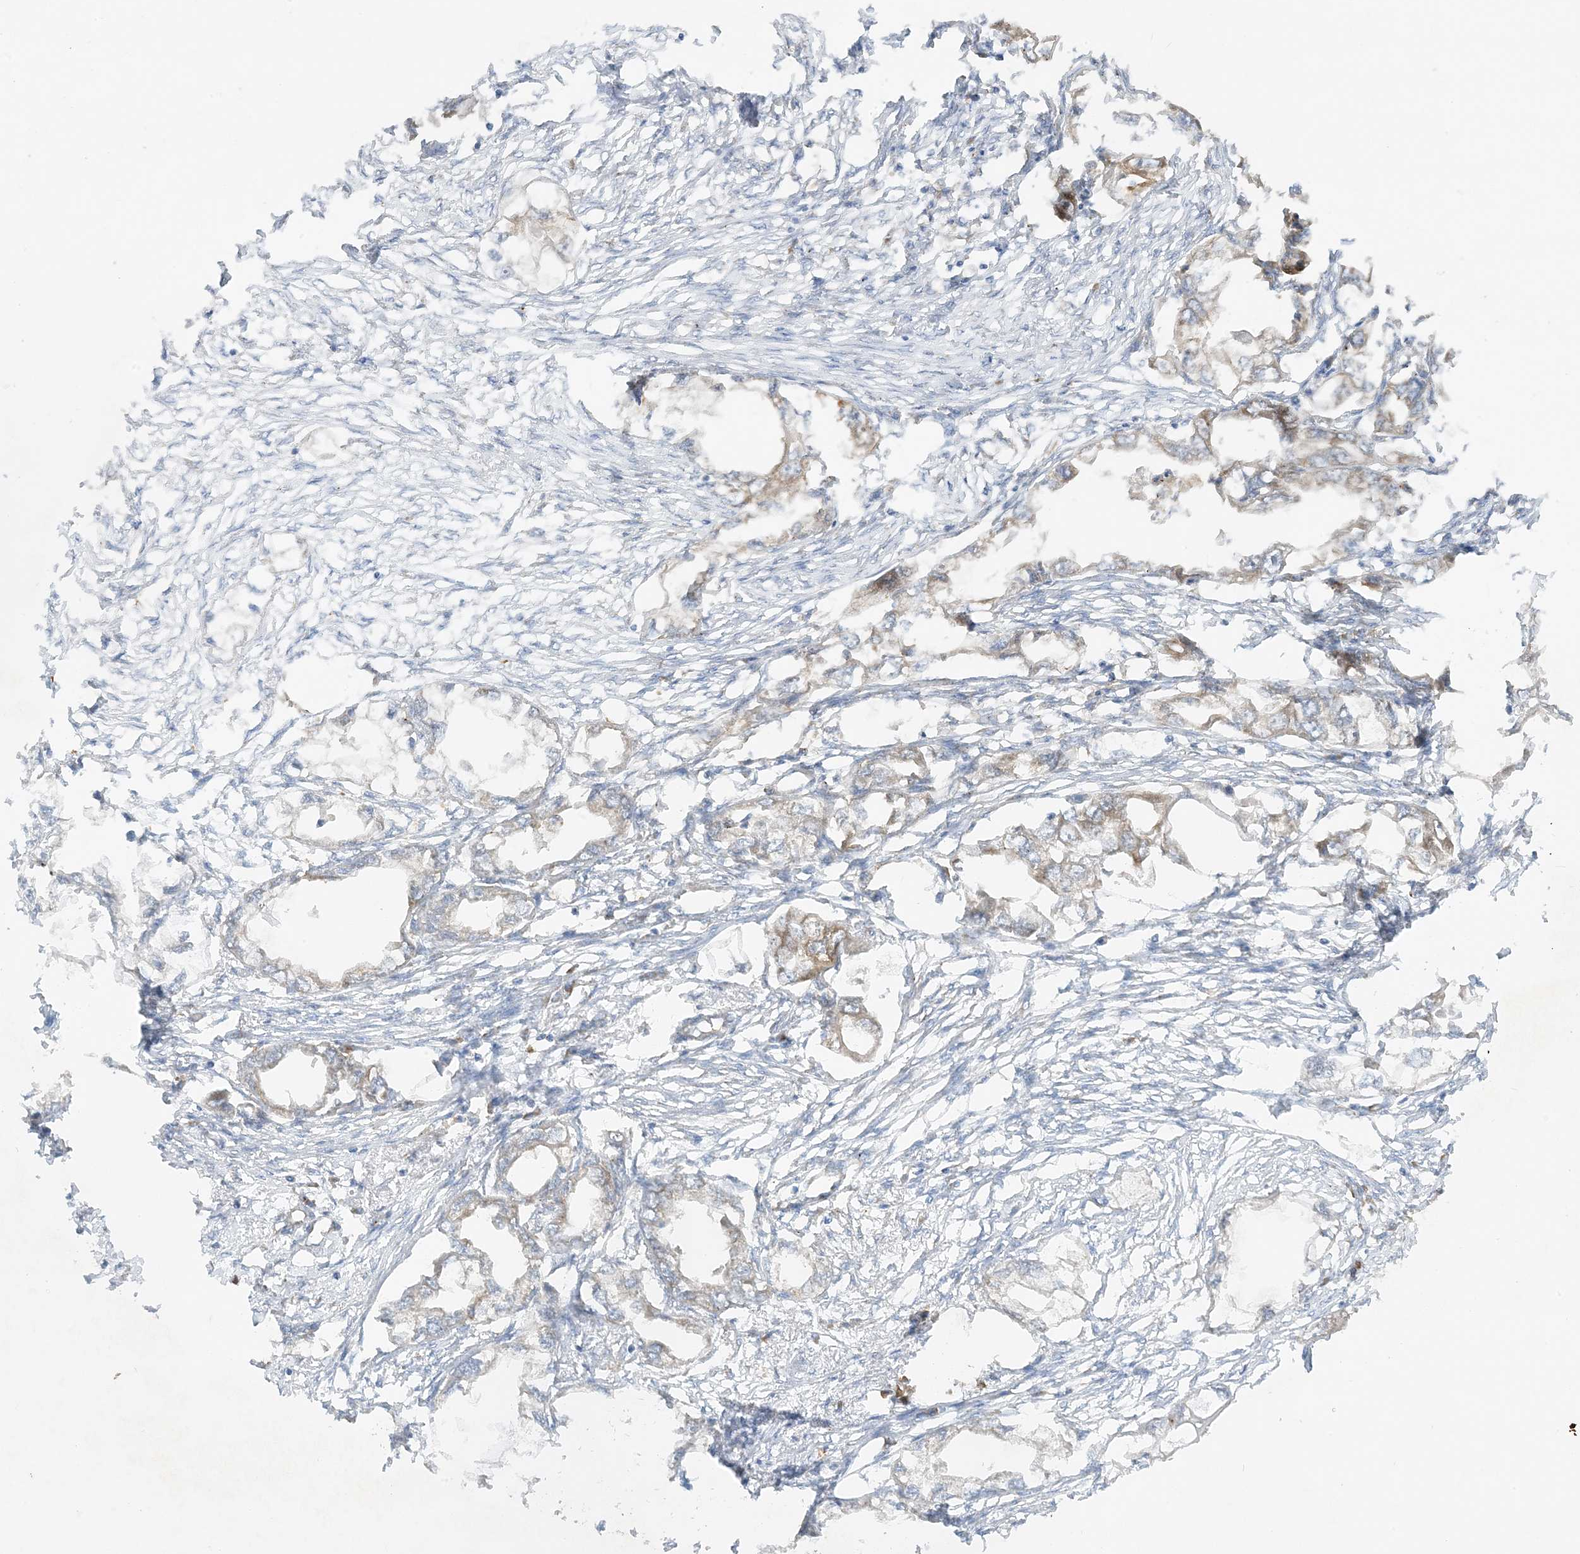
{"staining": {"intensity": "weak", "quantity": "<25%", "location": "cytoplasmic/membranous"}, "tissue": "endometrial cancer", "cell_type": "Tumor cells", "image_type": "cancer", "snomed": [{"axis": "morphology", "description": "Adenocarcinoma, NOS"}, {"axis": "morphology", "description": "Adenocarcinoma, metastatic, NOS"}, {"axis": "topography", "description": "Adipose tissue"}, {"axis": "topography", "description": "Endometrium"}], "caption": "IHC of endometrial cancer (metastatic adenocarcinoma) shows no expression in tumor cells.", "gene": "RPP40", "patient": {"sex": "female", "age": 67}}